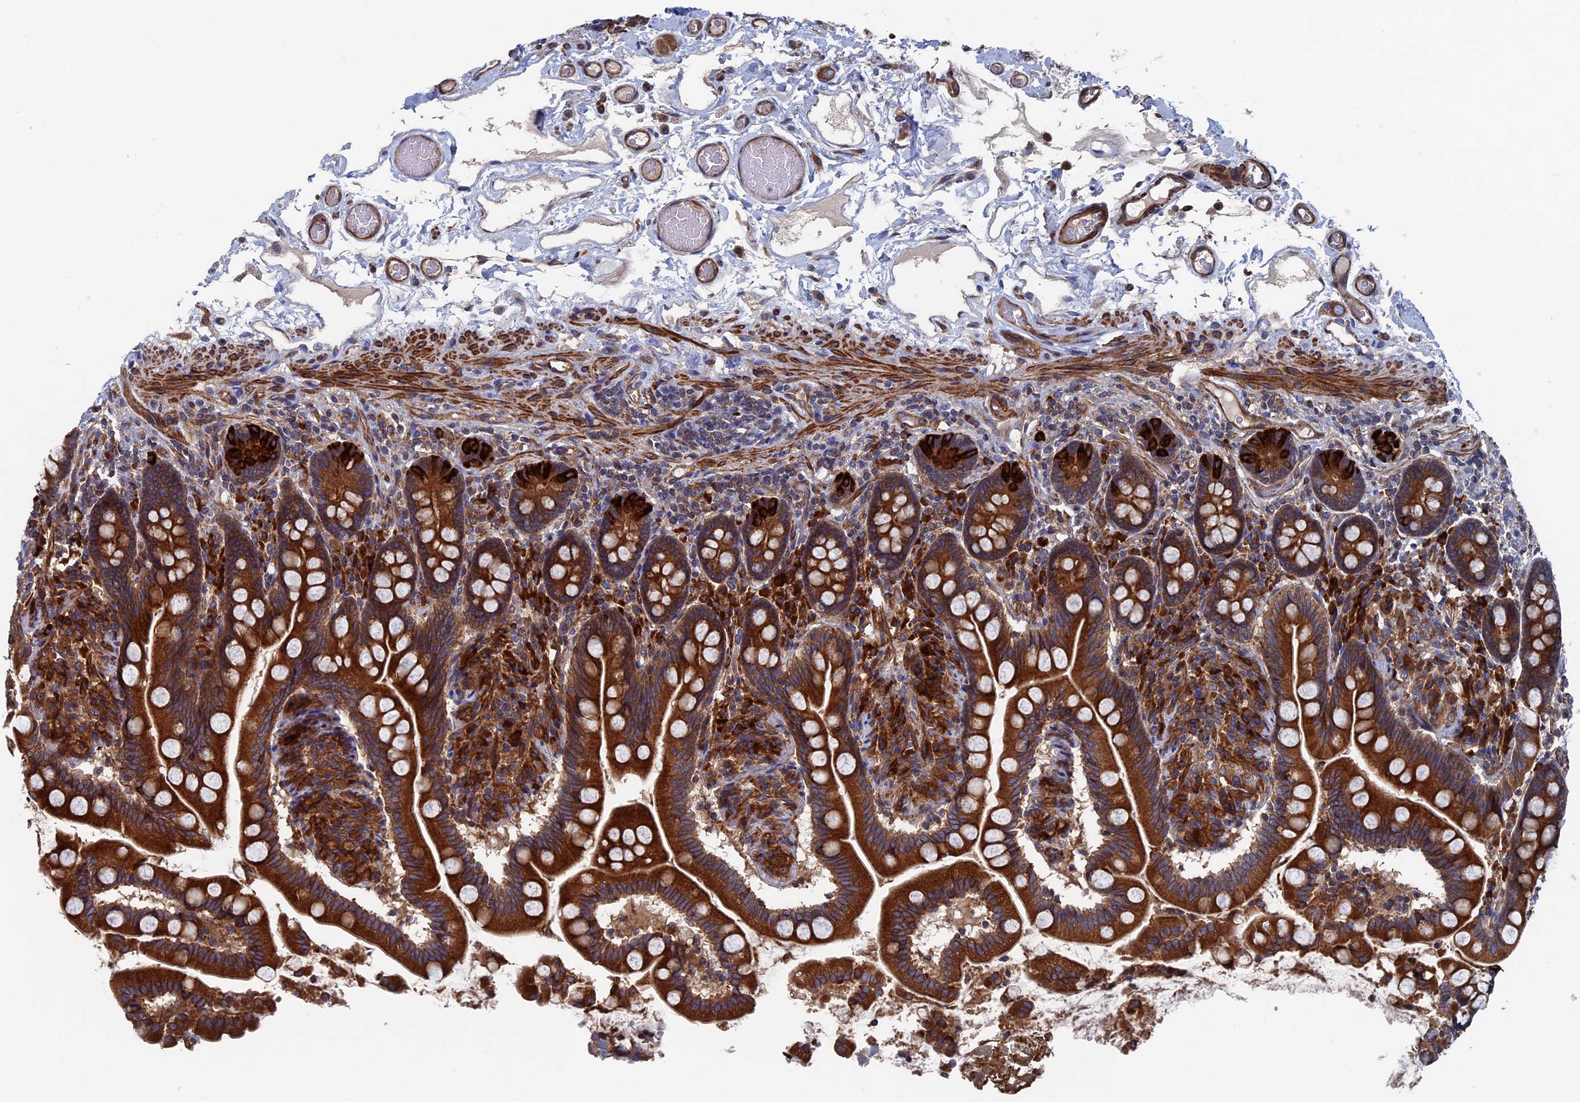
{"staining": {"intensity": "strong", "quantity": ">75%", "location": "cytoplasmic/membranous"}, "tissue": "small intestine", "cell_type": "Glandular cells", "image_type": "normal", "snomed": [{"axis": "morphology", "description": "Normal tissue, NOS"}, {"axis": "topography", "description": "Small intestine"}], "caption": "Protein expression analysis of unremarkable human small intestine reveals strong cytoplasmic/membranous expression in approximately >75% of glandular cells. (Brightfield microscopy of DAB IHC at high magnification).", "gene": "DNAJC3", "patient": {"sex": "female", "age": 64}}